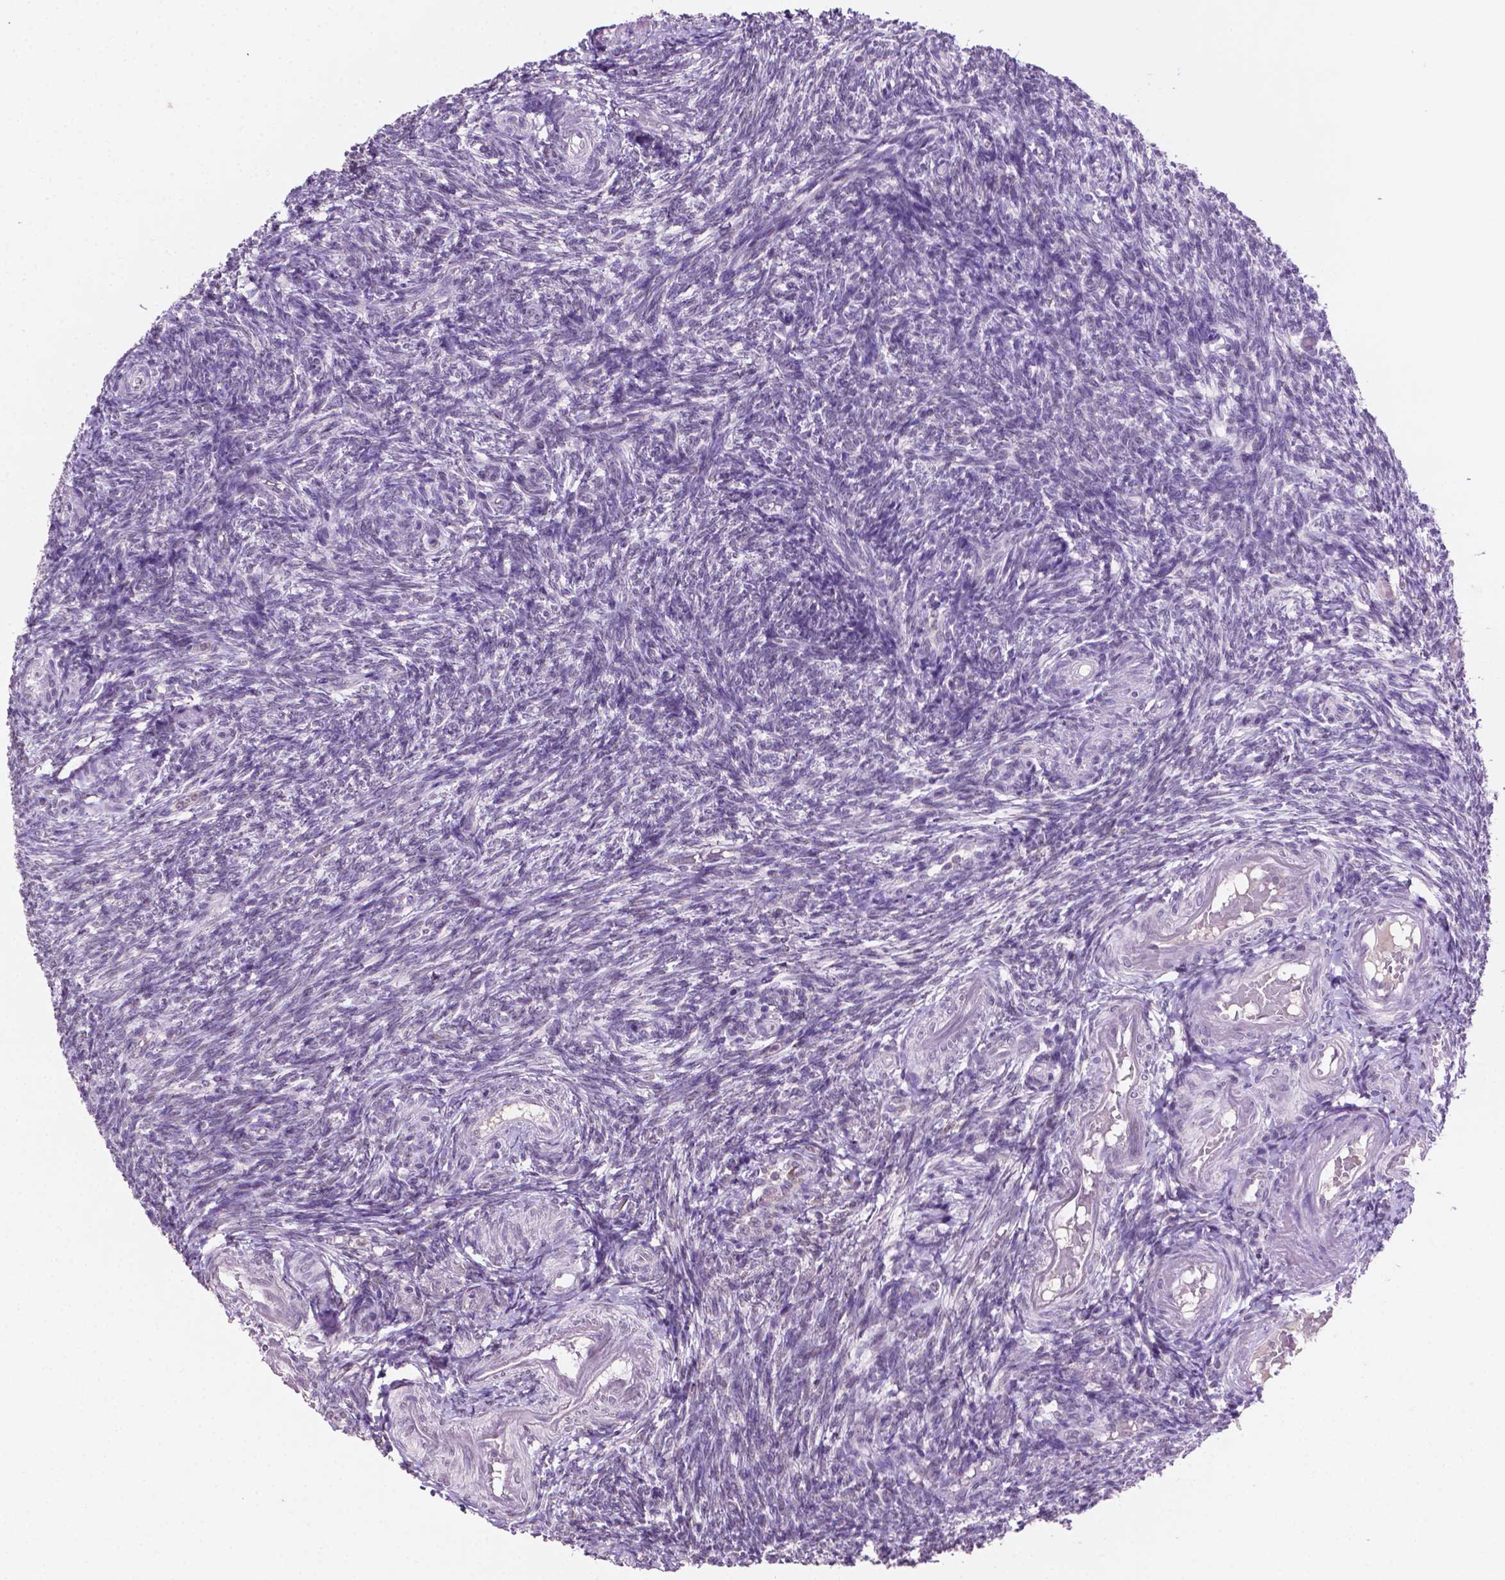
{"staining": {"intensity": "negative", "quantity": "none", "location": "none"}, "tissue": "ovary", "cell_type": "Follicle cells", "image_type": "normal", "snomed": [{"axis": "morphology", "description": "Normal tissue, NOS"}, {"axis": "topography", "description": "Ovary"}], "caption": "Immunohistochemistry micrograph of normal ovary stained for a protein (brown), which demonstrates no expression in follicle cells. Brightfield microscopy of immunohistochemistry (IHC) stained with DAB (3,3'-diaminobenzidine) (brown) and hematoxylin (blue), captured at high magnification.", "gene": "PTPN6", "patient": {"sex": "female", "age": 39}}